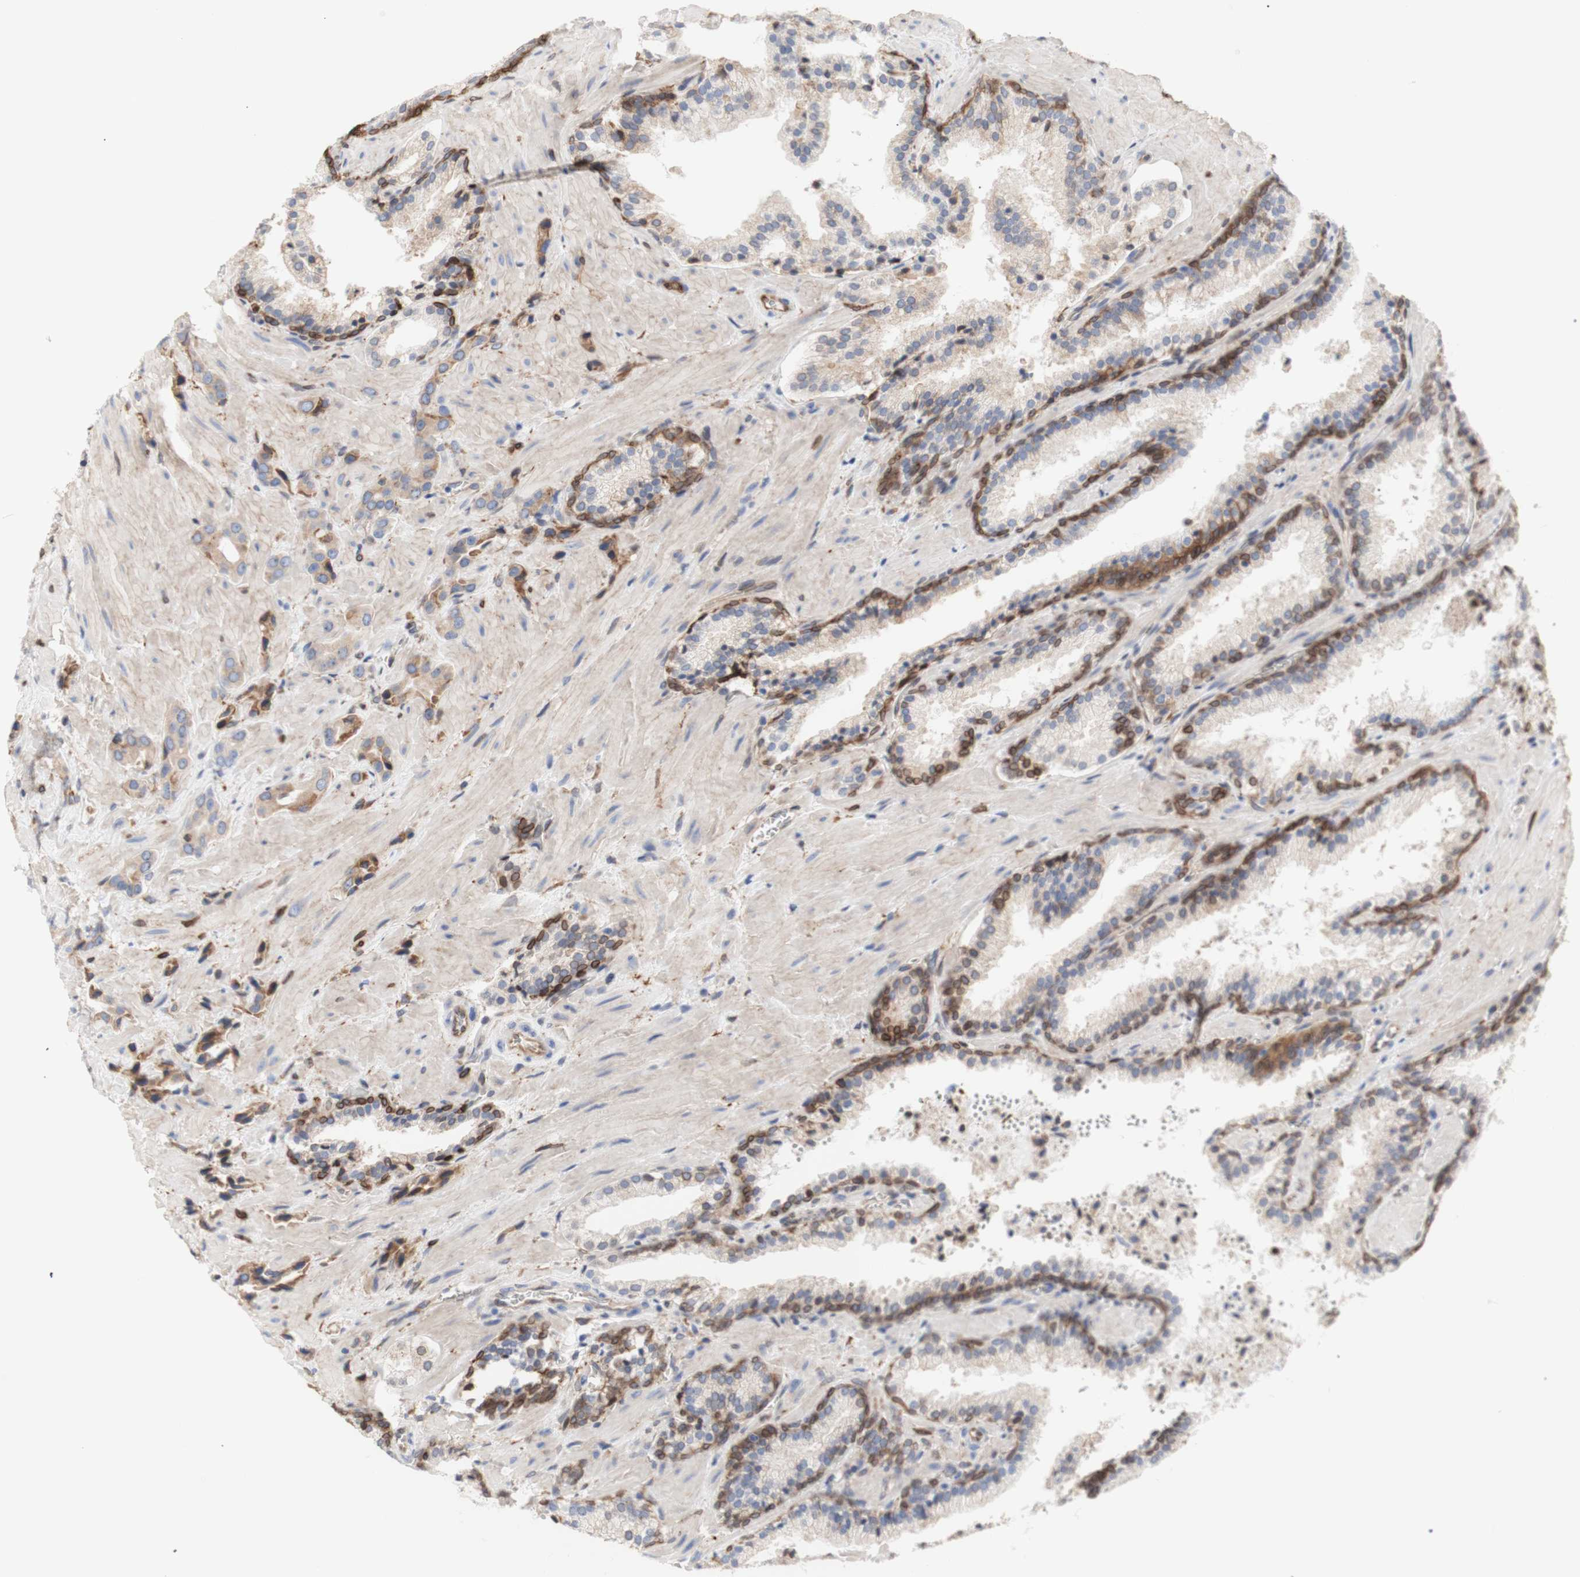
{"staining": {"intensity": "moderate", "quantity": ">75%", "location": "cytoplasmic/membranous"}, "tissue": "prostate cancer", "cell_type": "Tumor cells", "image_type": "cancer", "snomed": [{"axis": "morphology", "description": "Adenocarcinoma, High grade"}, {"axis": "topography", "description": "Prostate"}], "caption": "Prostate cancer was stained to show a protein in brown. There is medium levels of moderate cytoplasmic/membranous staining in approximately >75% of tumor cells. The staining was performed using DAB, with brown indicating positive protein expression. Nuclei are stained blue with hematoxylin.", "gene": "ERLIN1", "patient": {"sex": "male", "age": 64}}